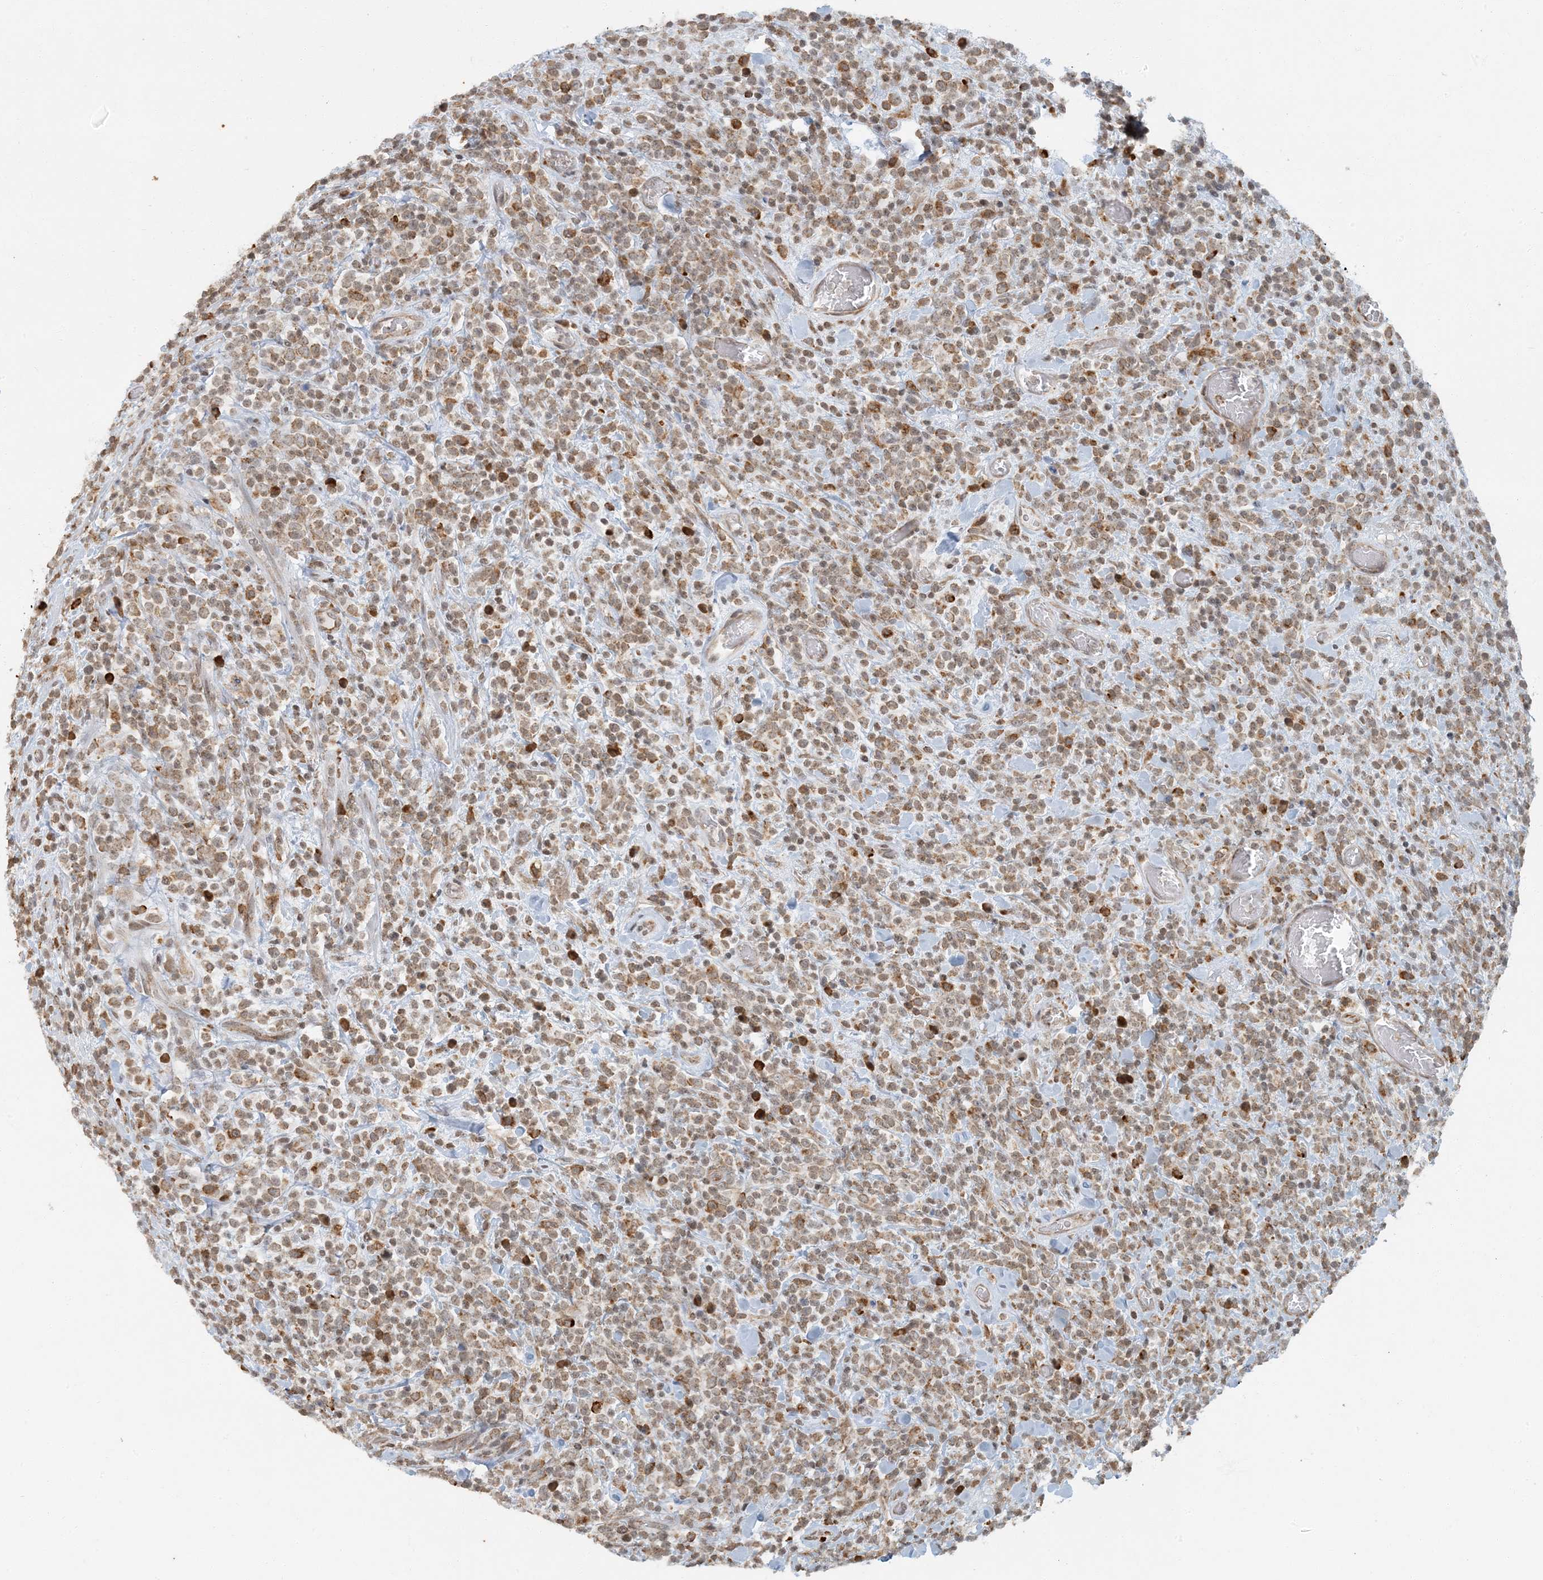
{"staining": {"intensity": "moderate", "quantity": ">75%", "location": "cytoplasmic/membranous,nuclear"}, "tissue": "lymphoma", "cell_type": "Tumor cells", "image_type": "cancer", "snomed": [{"axis": "morphology", "description": "Malignant lymphoma, non-Hodgkin's type, High grade"}, {"axis": "topography", "description": "Colon"}], "caption": "Immunohistochemical staining of lymphoma shows medium levels of moderate cytoplasmic/membranous and nuclear protein positivity in approximately >75% of tumor cells.", "gene": "AK9", "patient": {"sex": "female", "age": 53}}